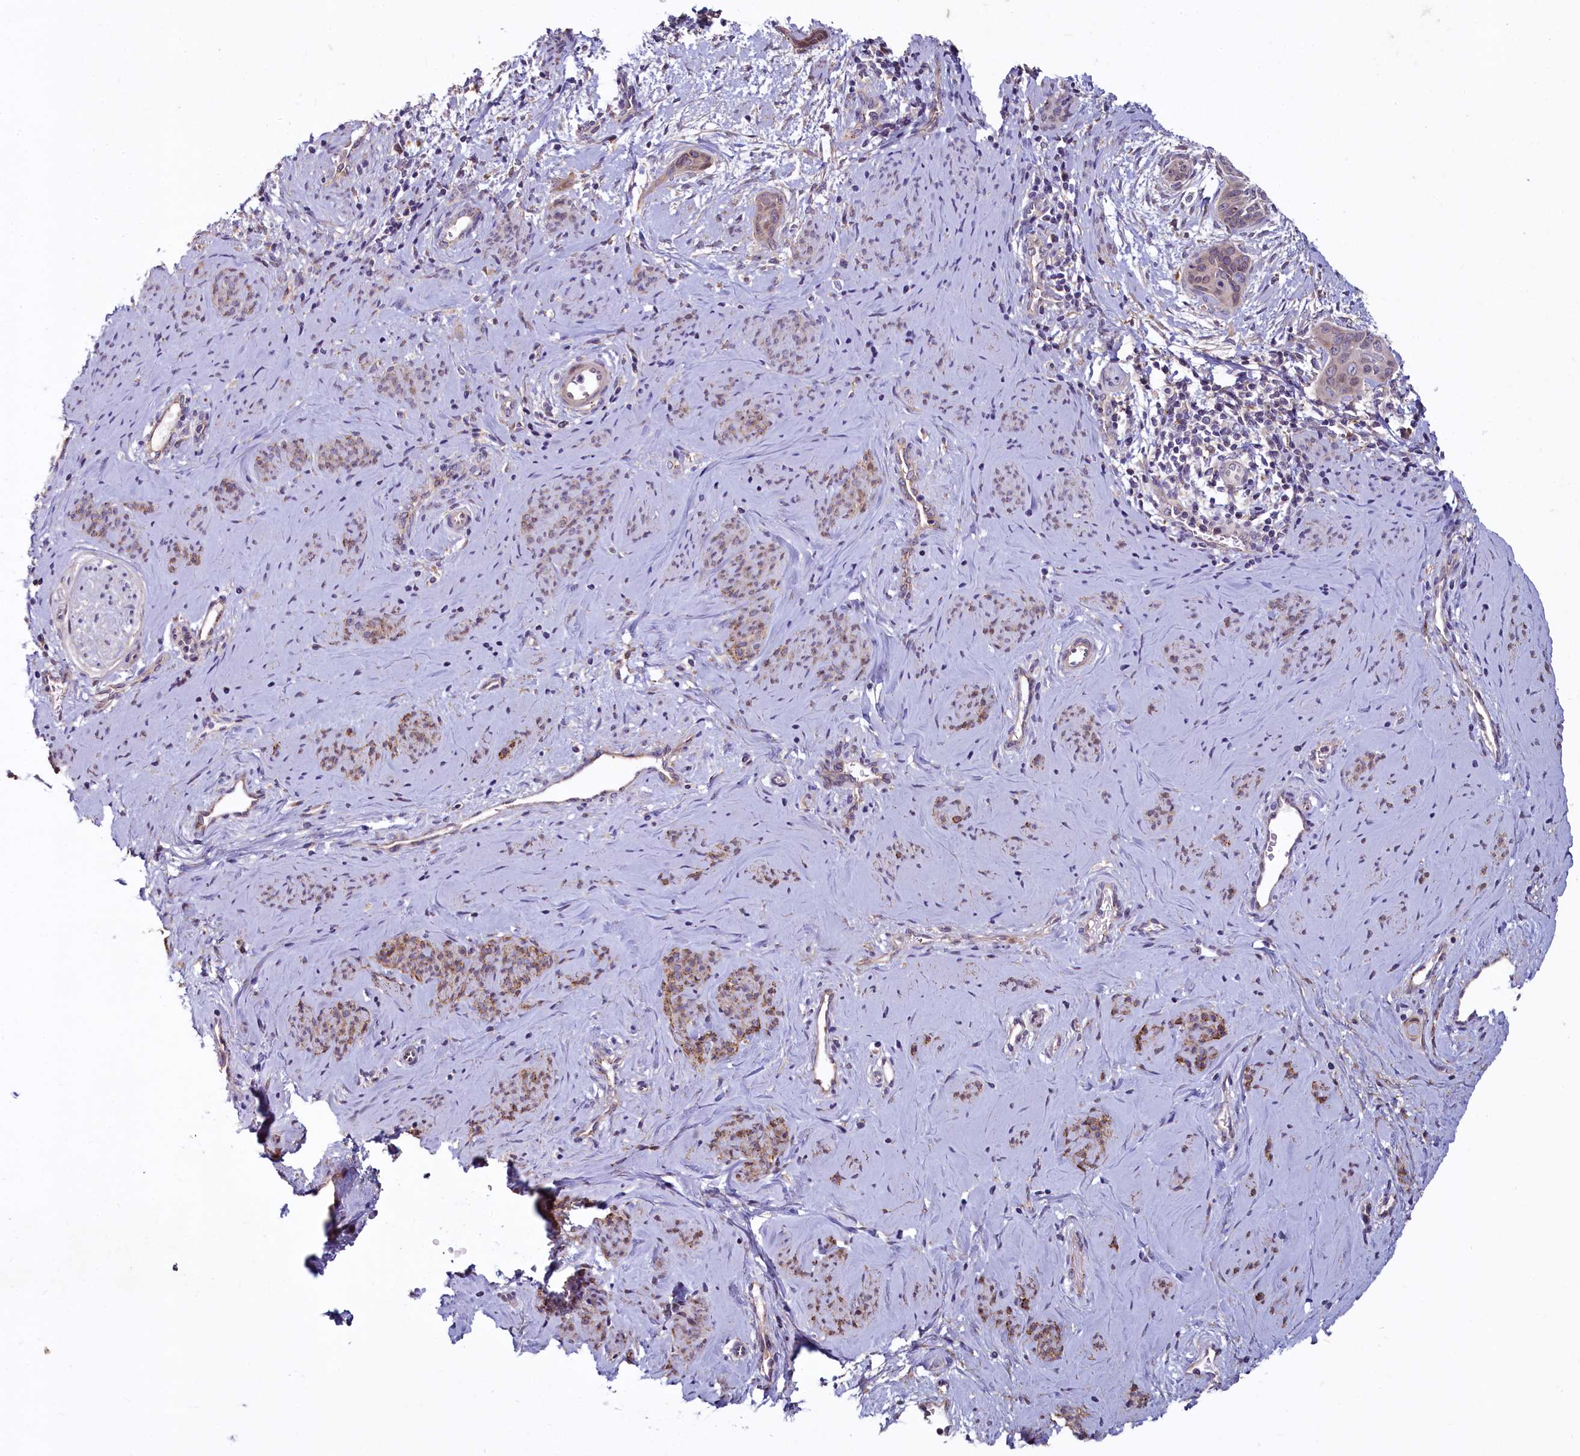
{"staining": {"intensity": "weak", "quantity": "25%-75%", "location": "cytoplasmic/membranous"}, "tissue": "cervical cancer", "cell_type": "Tumor cells", "image_type": "cancer", "snomed": [{"axis": "morphology", "description": "Squamous cell carcinoma, NOS"}, {"axis": "topography", "description": "Cervix"}], "caption": "Immunohistochemistry of cervical cancer (squamous cell carcinoma) demonstrates low levels of weak cytoplasmic/membranous positivity in approximately 25%-75% of tumor cells.", "gene": "ADCY2", "patient": {"sex": "female", "age": 33}}